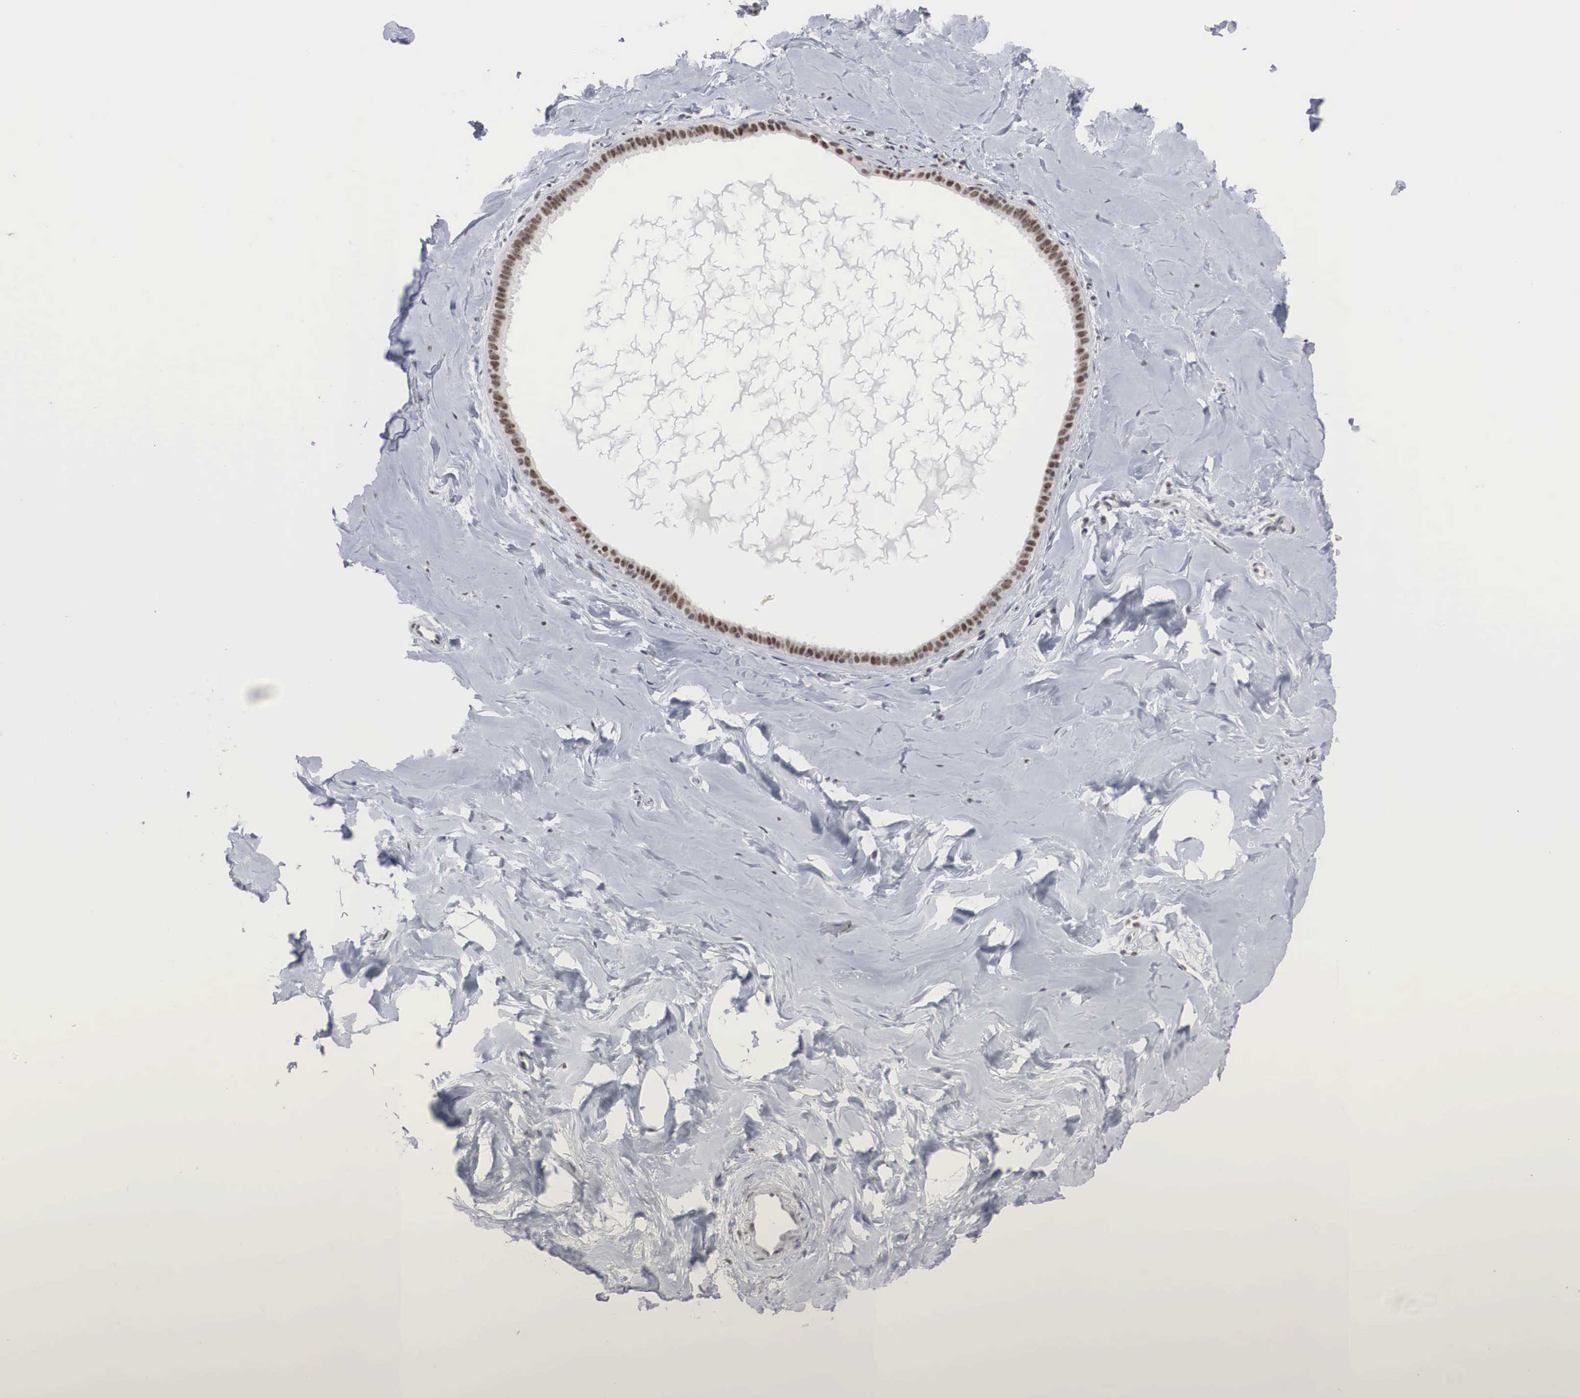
{"staining": {"intensity": "moderate", "quantity": ">75%", "location": "nuclear"}, "tissue": "breast", "cell_type": "Adipocytes", "image_type": "normal", "snomed": [{"axis": "morphology", "description": "Normal tissue, NOS"}, {"axis": "topography", "description": "Breast"}], "caption": "Brown immunohistochemical staining in unremarkable human breast demonstrates moderate nuclear positivity in about >75% of adipocytes. The staining was performed using DAB, with brown indicating positive protein expression. Nuclei are stained blue with hematoxylin.", "gene": "AUTS2", "patient": {"sex": "female", "age": 54}}